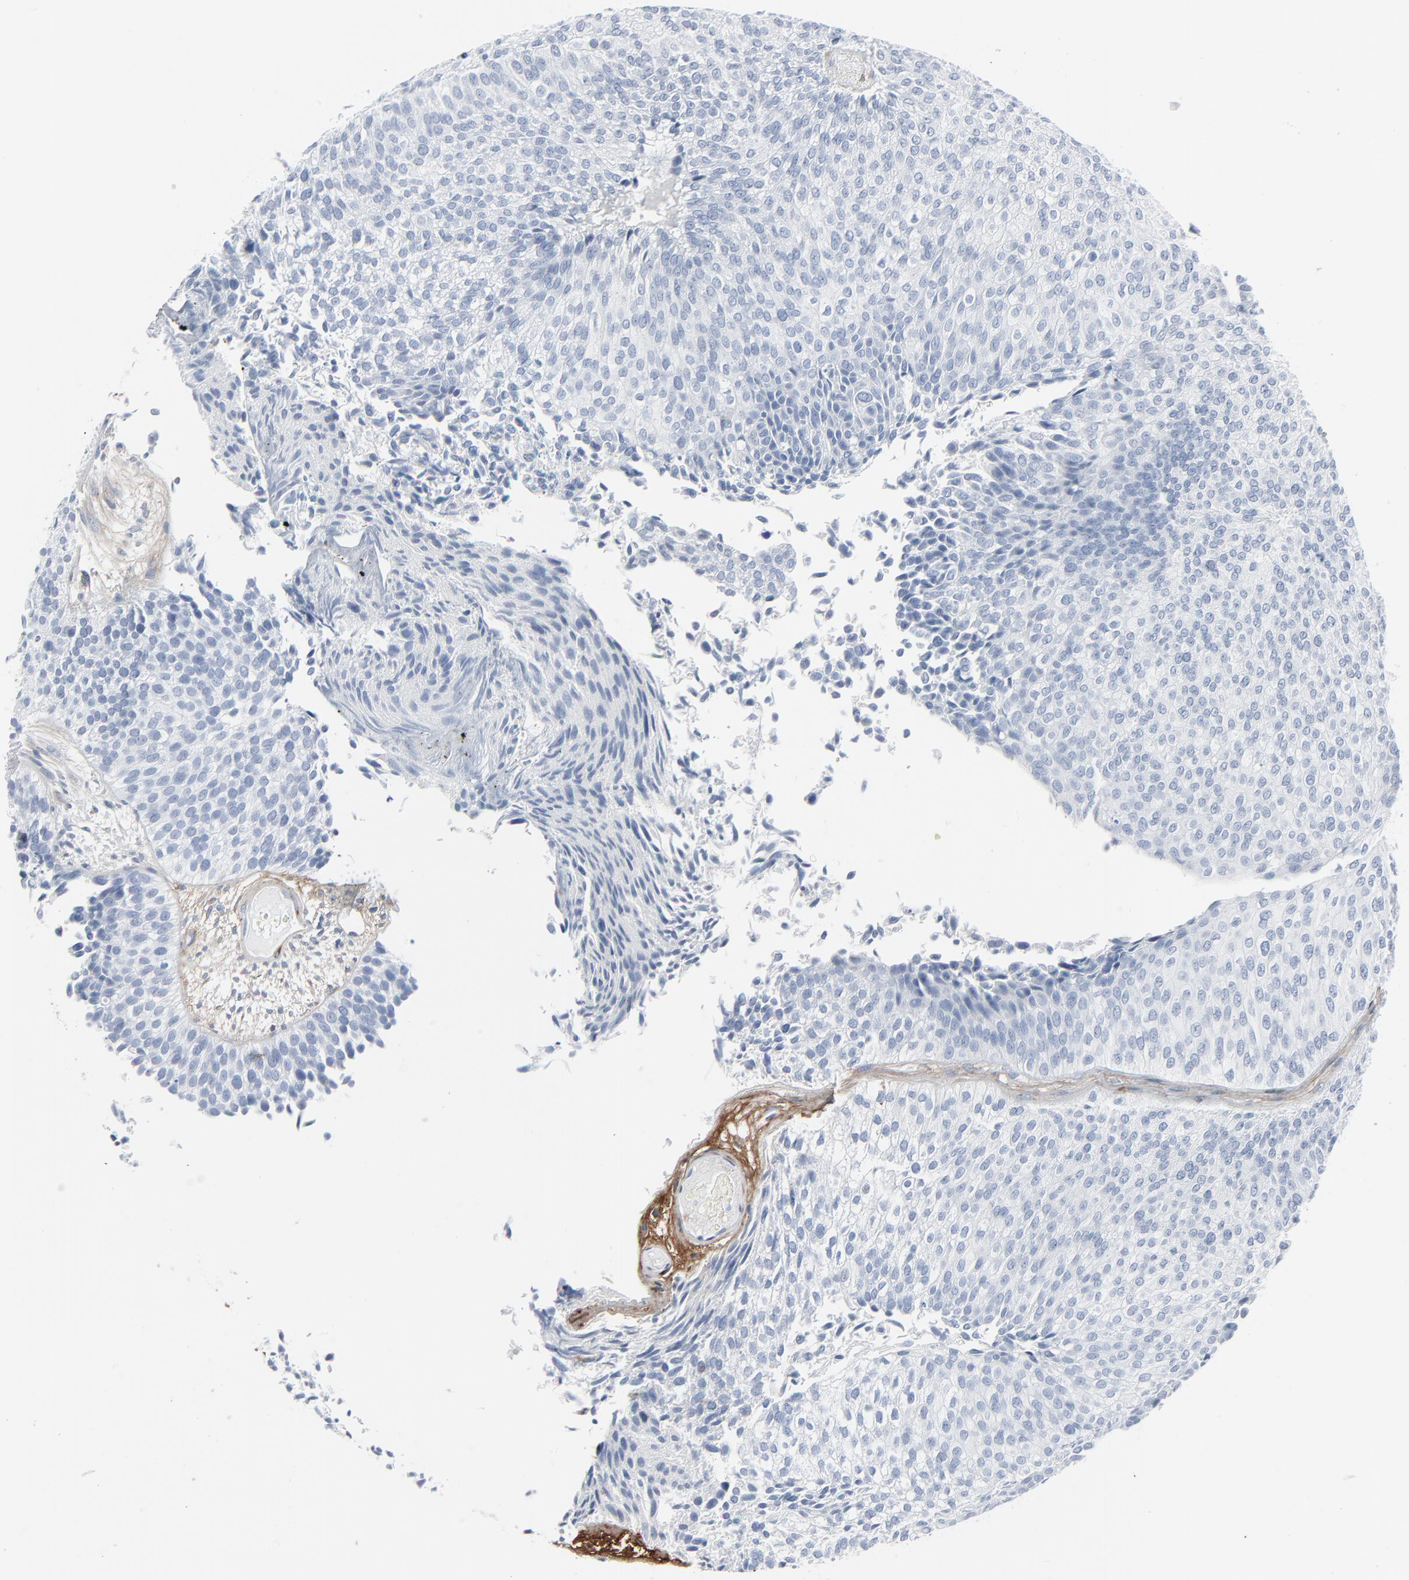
{"staining": {"intensity": "negative", "quantity": "none", "location": "none"}, "tissue": "urothelial cancer", "cell_type": "Tumor cells", "image_type": "cancer", "snomed": [{"axis": "morphology", "description": "Urothelial carcinoma, Low grade"}, {"axis": "topography", "description": "Urinary bladder"}], "caption": "A high-resolution image shows IHC staining of urothelial cancer, which demonstrates no significant expression in tumor cells.", "gene": "BGN", "patient": {"sex": "male", "age": 84}}